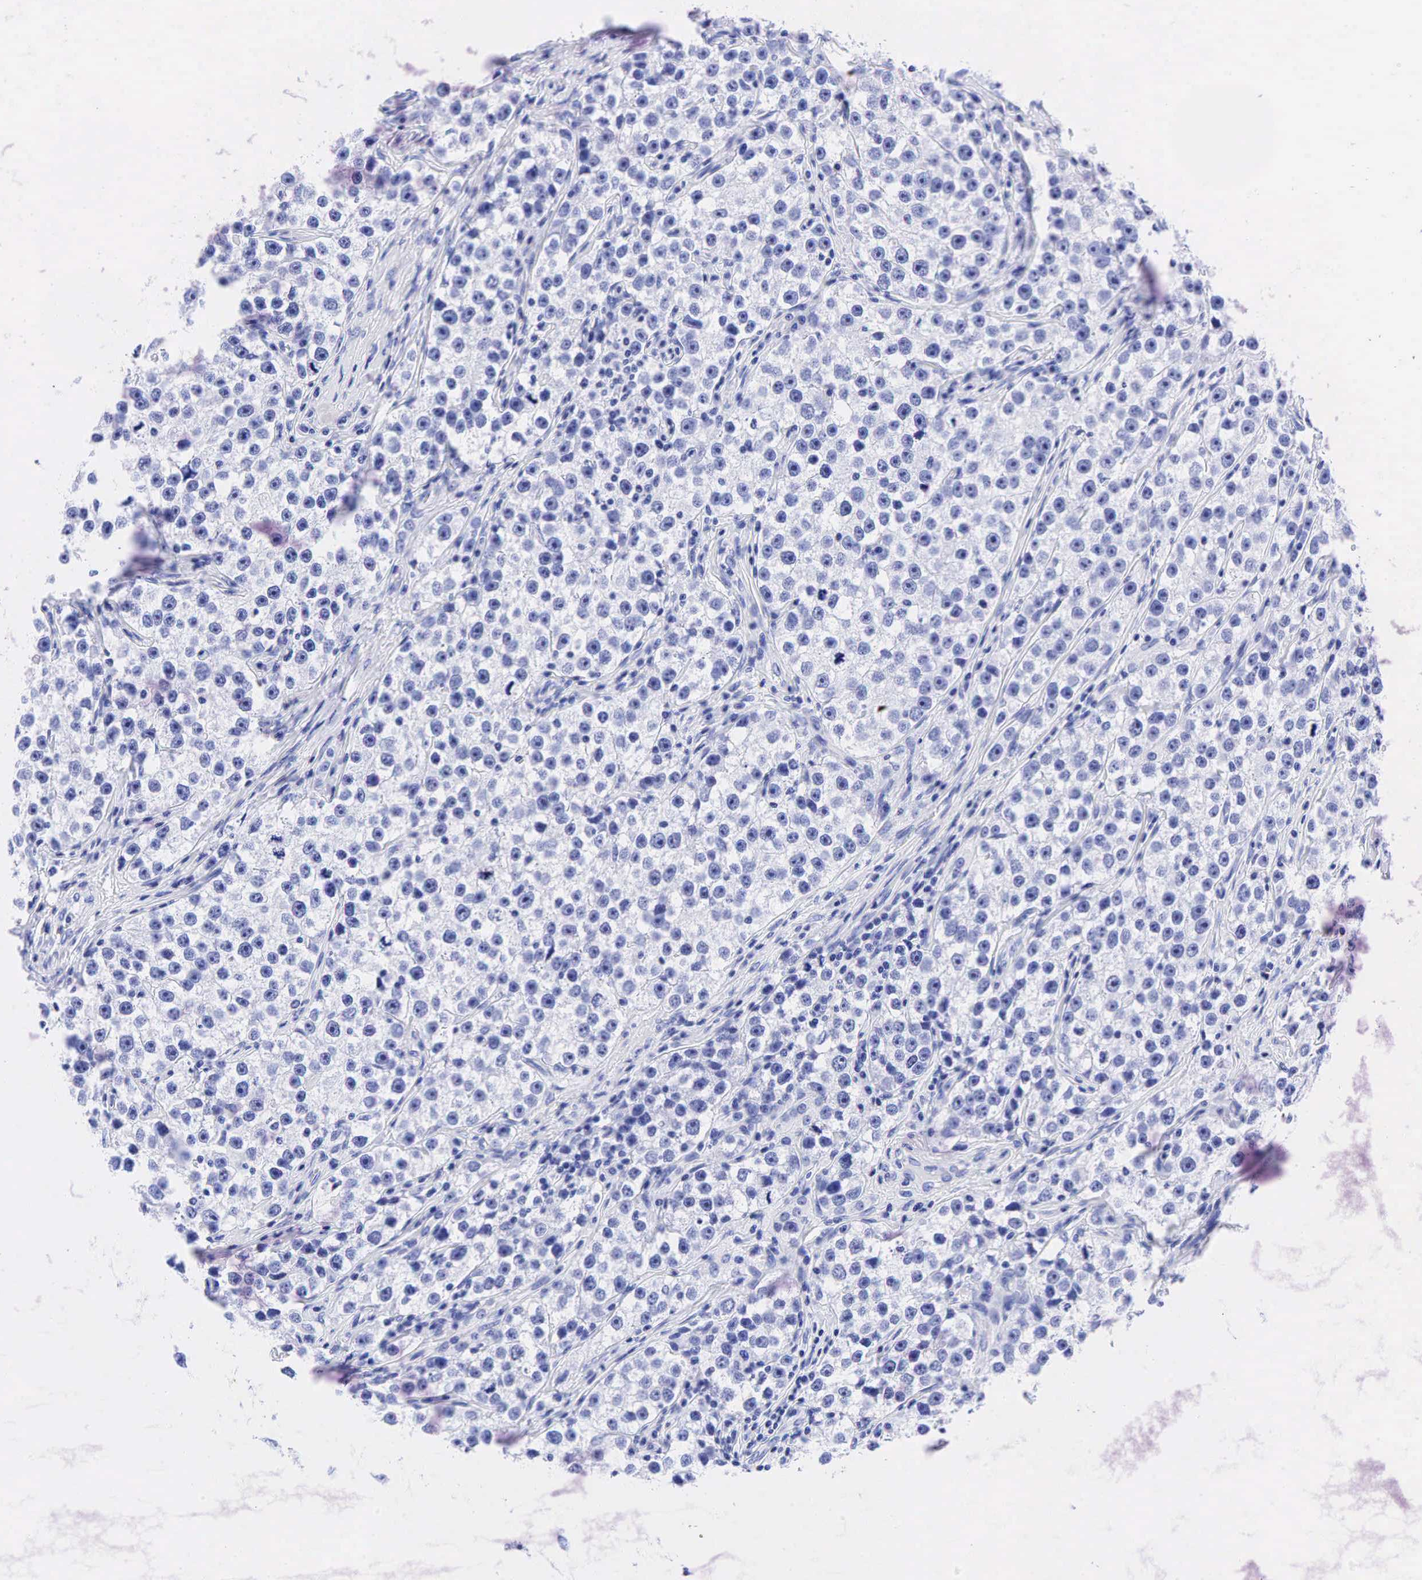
{"staining": {"intensity": "negative", "quantity": "none", "location": "none"}, "tissue": "testis cancer", "cell_type": "Tumor cells", "image_type": "cancer", "snomed": [{"axis": "morphology", "description": "Seminoma, NOS"}, {"axis": "topography", "description": "Testis"}], "caption": "DAB immunohistochemical staining of seminoma (testis) displays no significant expression in tumor cells. The staining was performed using DAB (3,3'-diaminobenzidine) to visualize the protein expression in brown, while the nuclei were stained in blue with hematoxylin (Magnification: 20x).", "gene": "ESR1", "patient": {"sex": "male", "age": 32}}